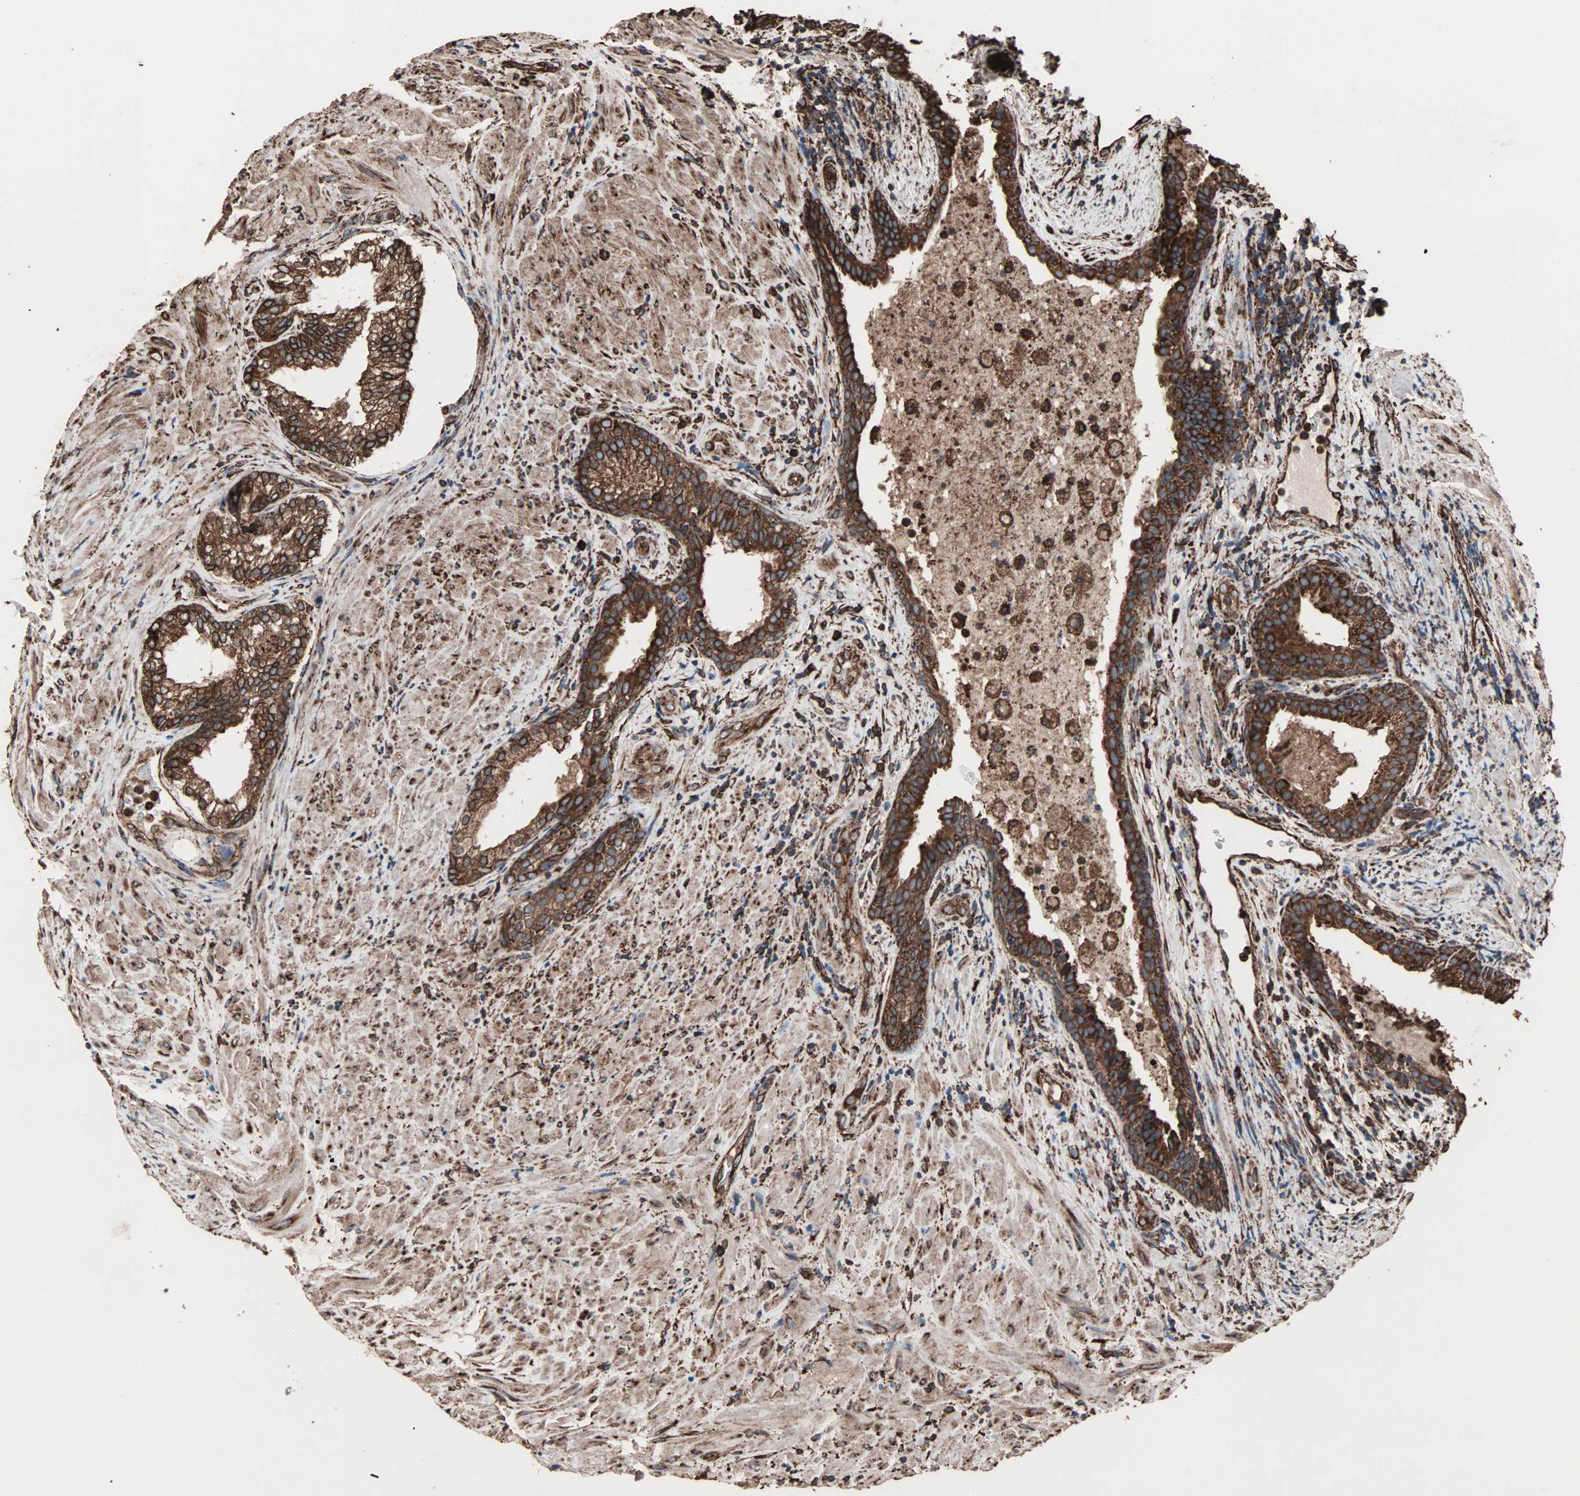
{"staining": {"intensity": "strong", "quantity": ">75%", "location": "cytoplasmic/membranous"}, "tissue": "prostate", "cell_type": "Glandular cells", "image_type": "normal", "snomed": [{"axis": "morphology", "description": "Normal tissue, NOS"}, {"axis": "topography", "description": "Prostate"}], "caption": "Brown immunohistochemical staining in benign human prostate shows strong cytoplasmic/membranous positivity in approximately >75% of glandular cells. The protein is stained brown, and the nuclei are stained in blue (DAB IHC with brightfield microscopy, high magnification).", "gene": "HSP90B1", "patient": {"sex": "male", "age": 76}}